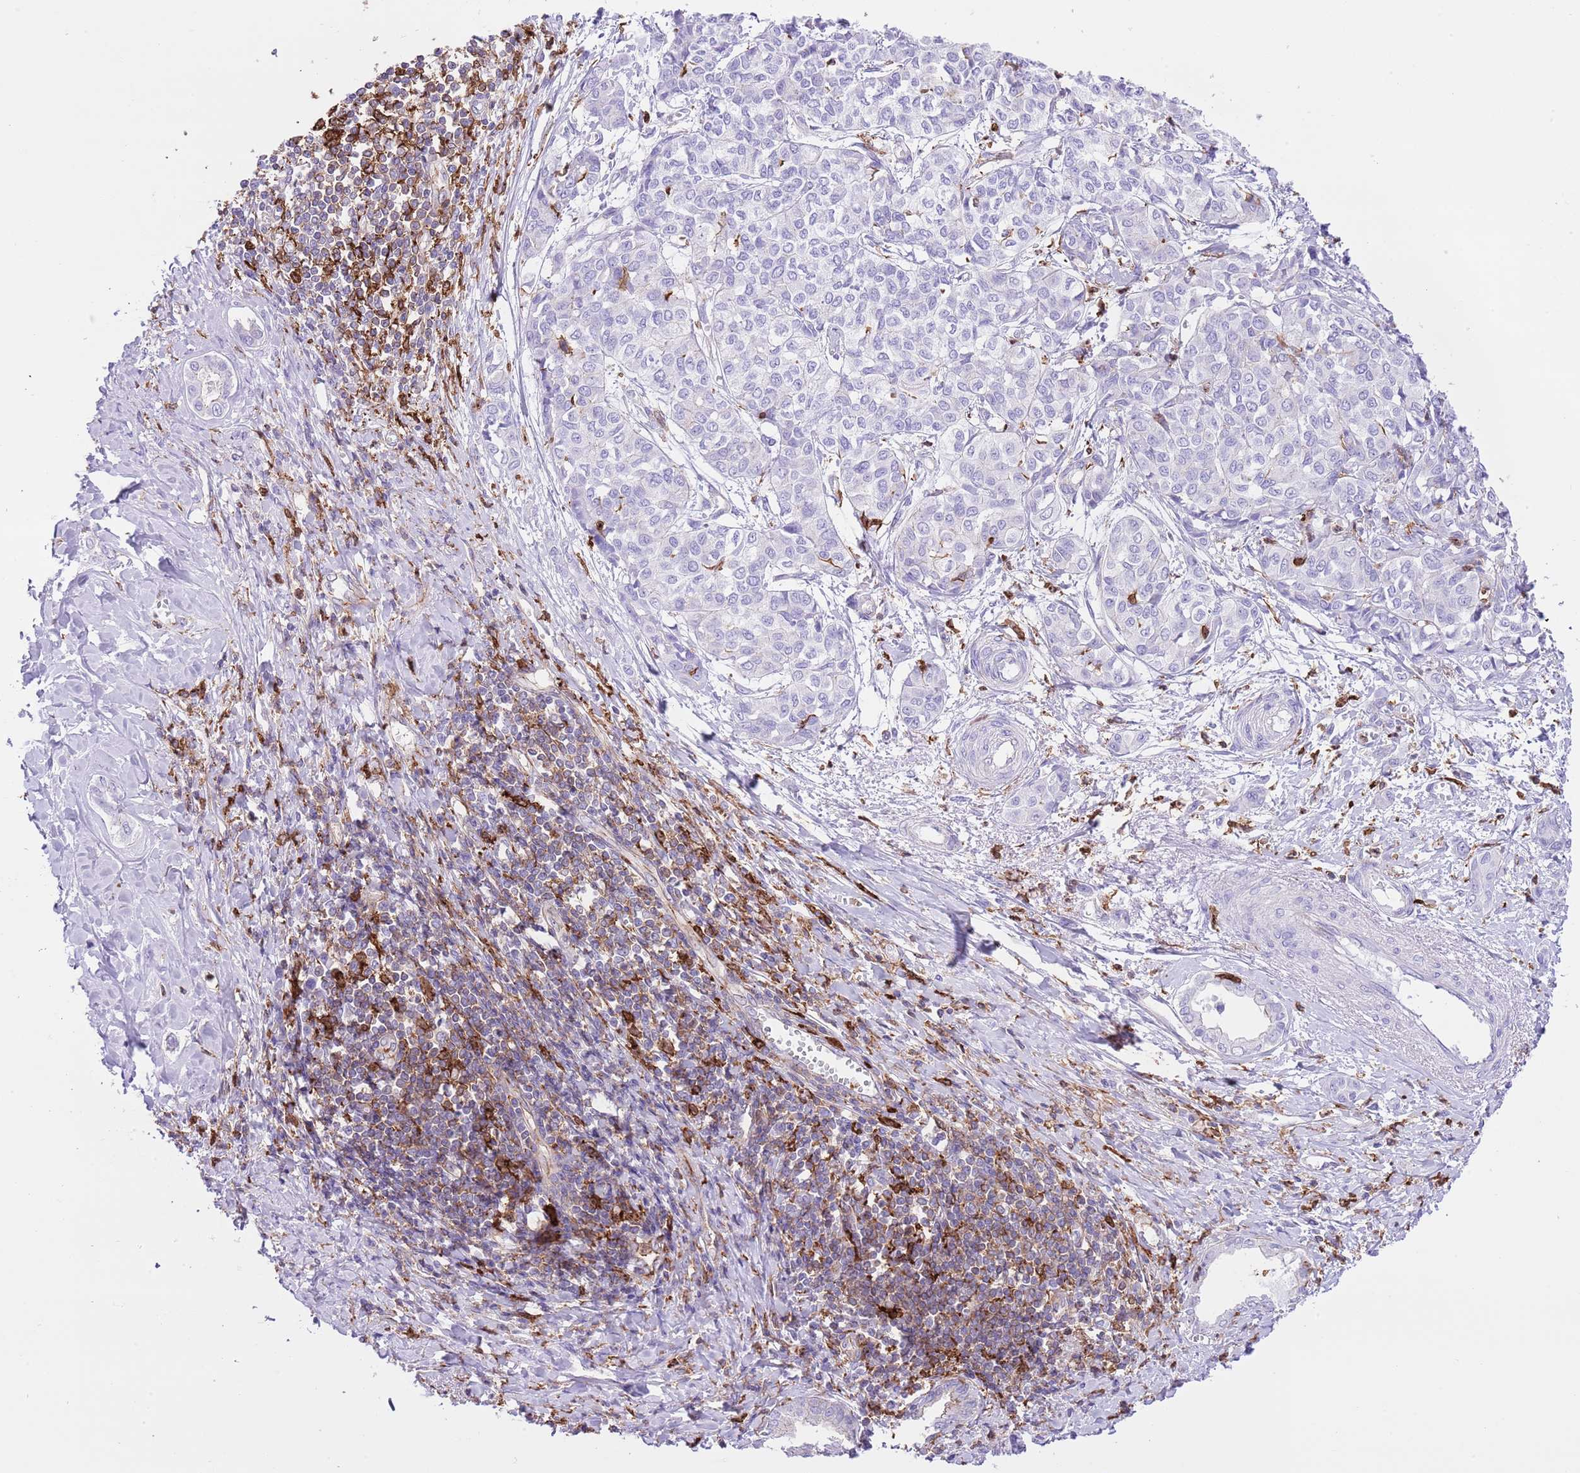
{"staining": {"intensity": "negative", "quantity": "none", "location": "none"}, "tissue": "liver cancer", "cell_type": "Tumor cells", "image_type": "cancer", "snomed": [{"axis": "morphology", "description": "Cholangiocarcinoma"}, {"axis": "topography", "description": "Liver"}], "caption": "Human liver cancer stained for a protein using immunohistochemistry (IHC) displays no expression in tumor cells.", "gene": "EFHD2", "patient": {"sex": "female", "age": 77}}